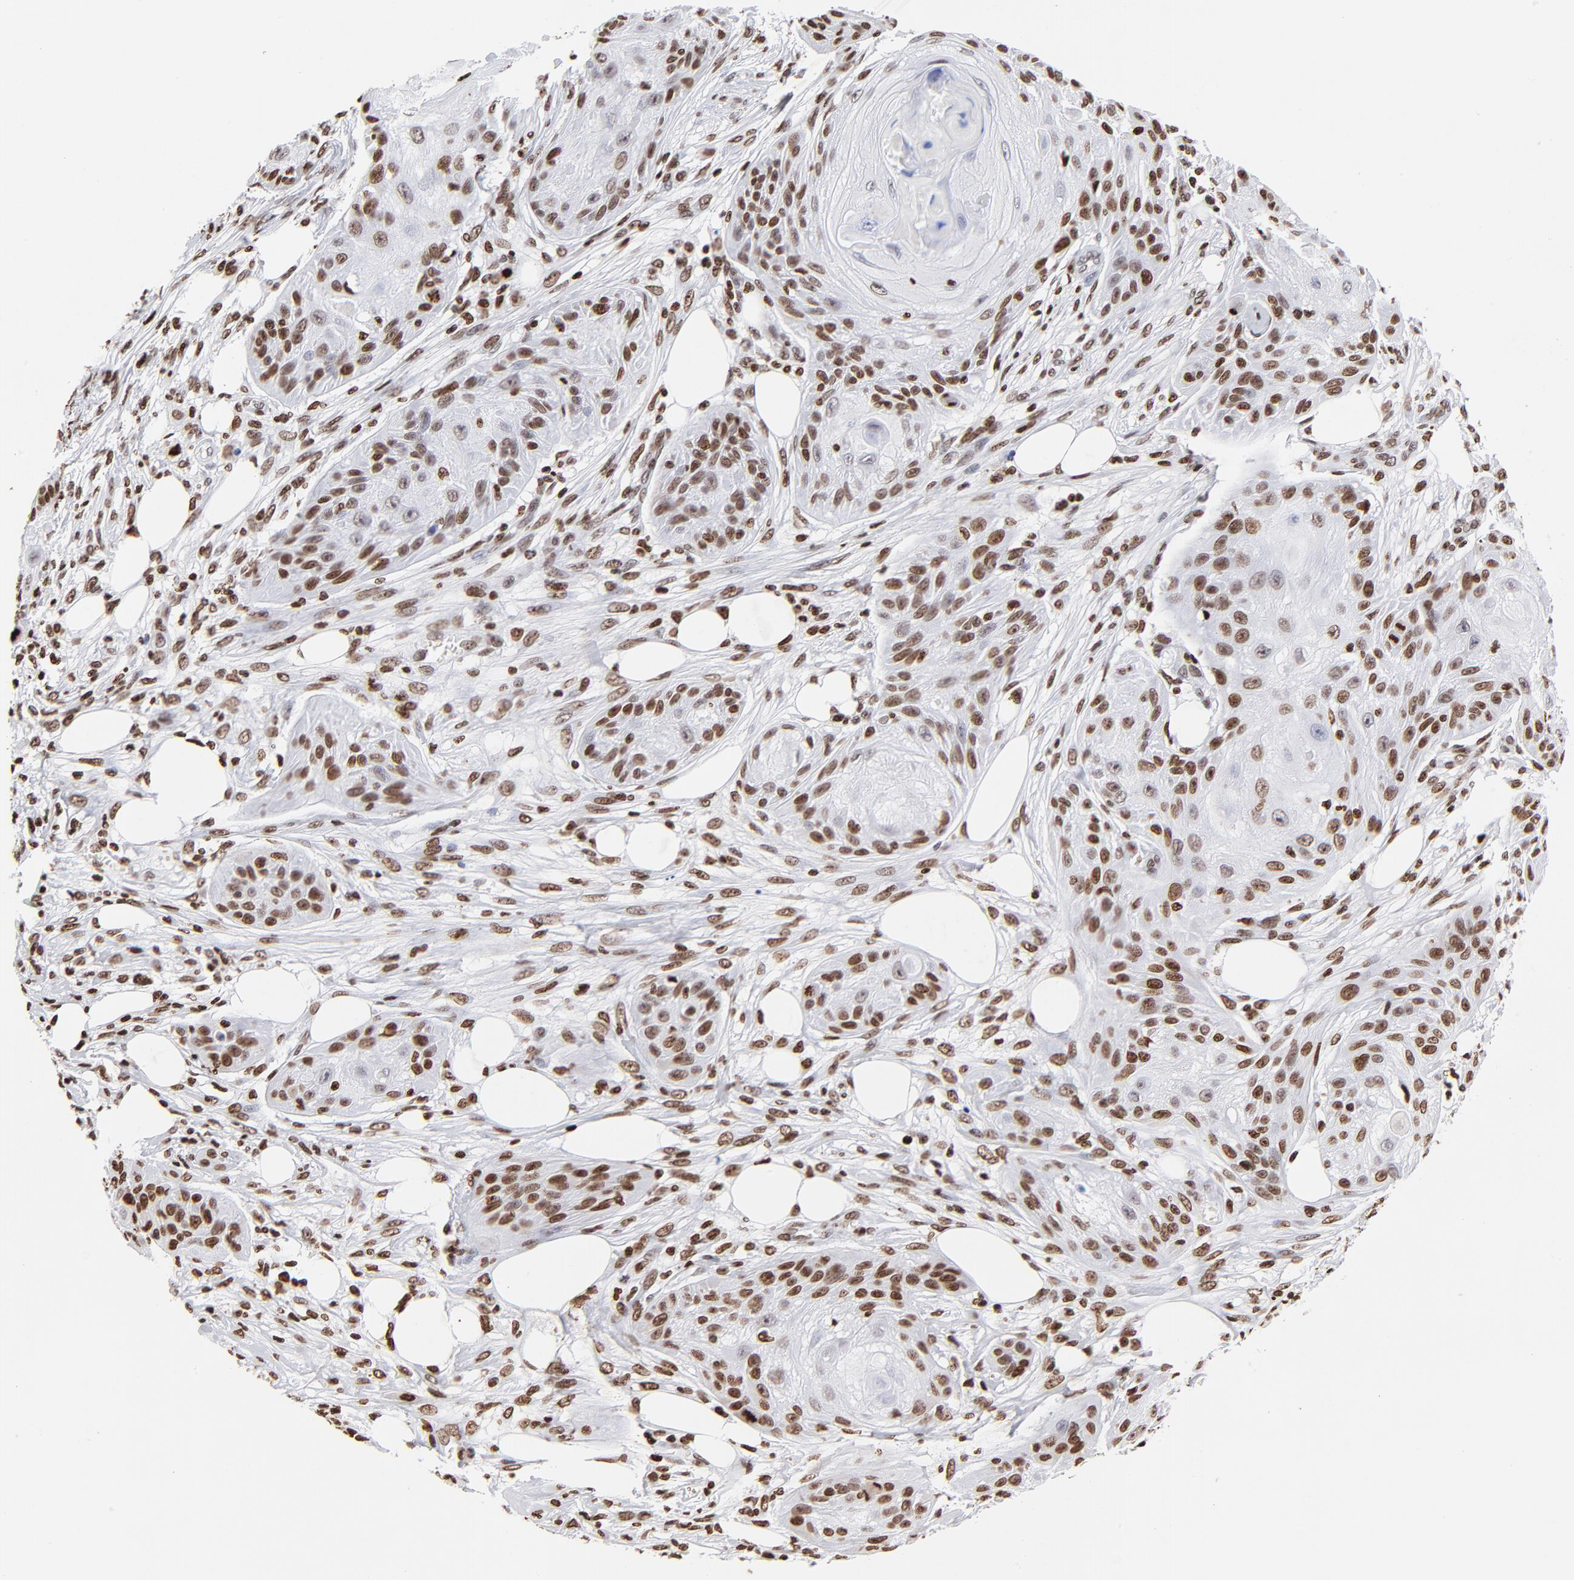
{"staining": {"intensity": "moderate", "quantity": ">75%", "location": "nuclear"}, "tissue": "skin cancer", "cell_type": "Tumor cells", "image_type": "cancer", "snomed": [{"axis": "morphology", "description": "Squamous cell carcinoma, NOS"}, {"axis": "topography", "description": "Skin"}], "caption": "Skin cancer (squamous cell carcinoma) stained for a protein (brown) reveals moderate nuclear positive staining in about >75% of tumor cells.", "gene": "FBH1", "patient": {"sex": "female", "age": 88}}